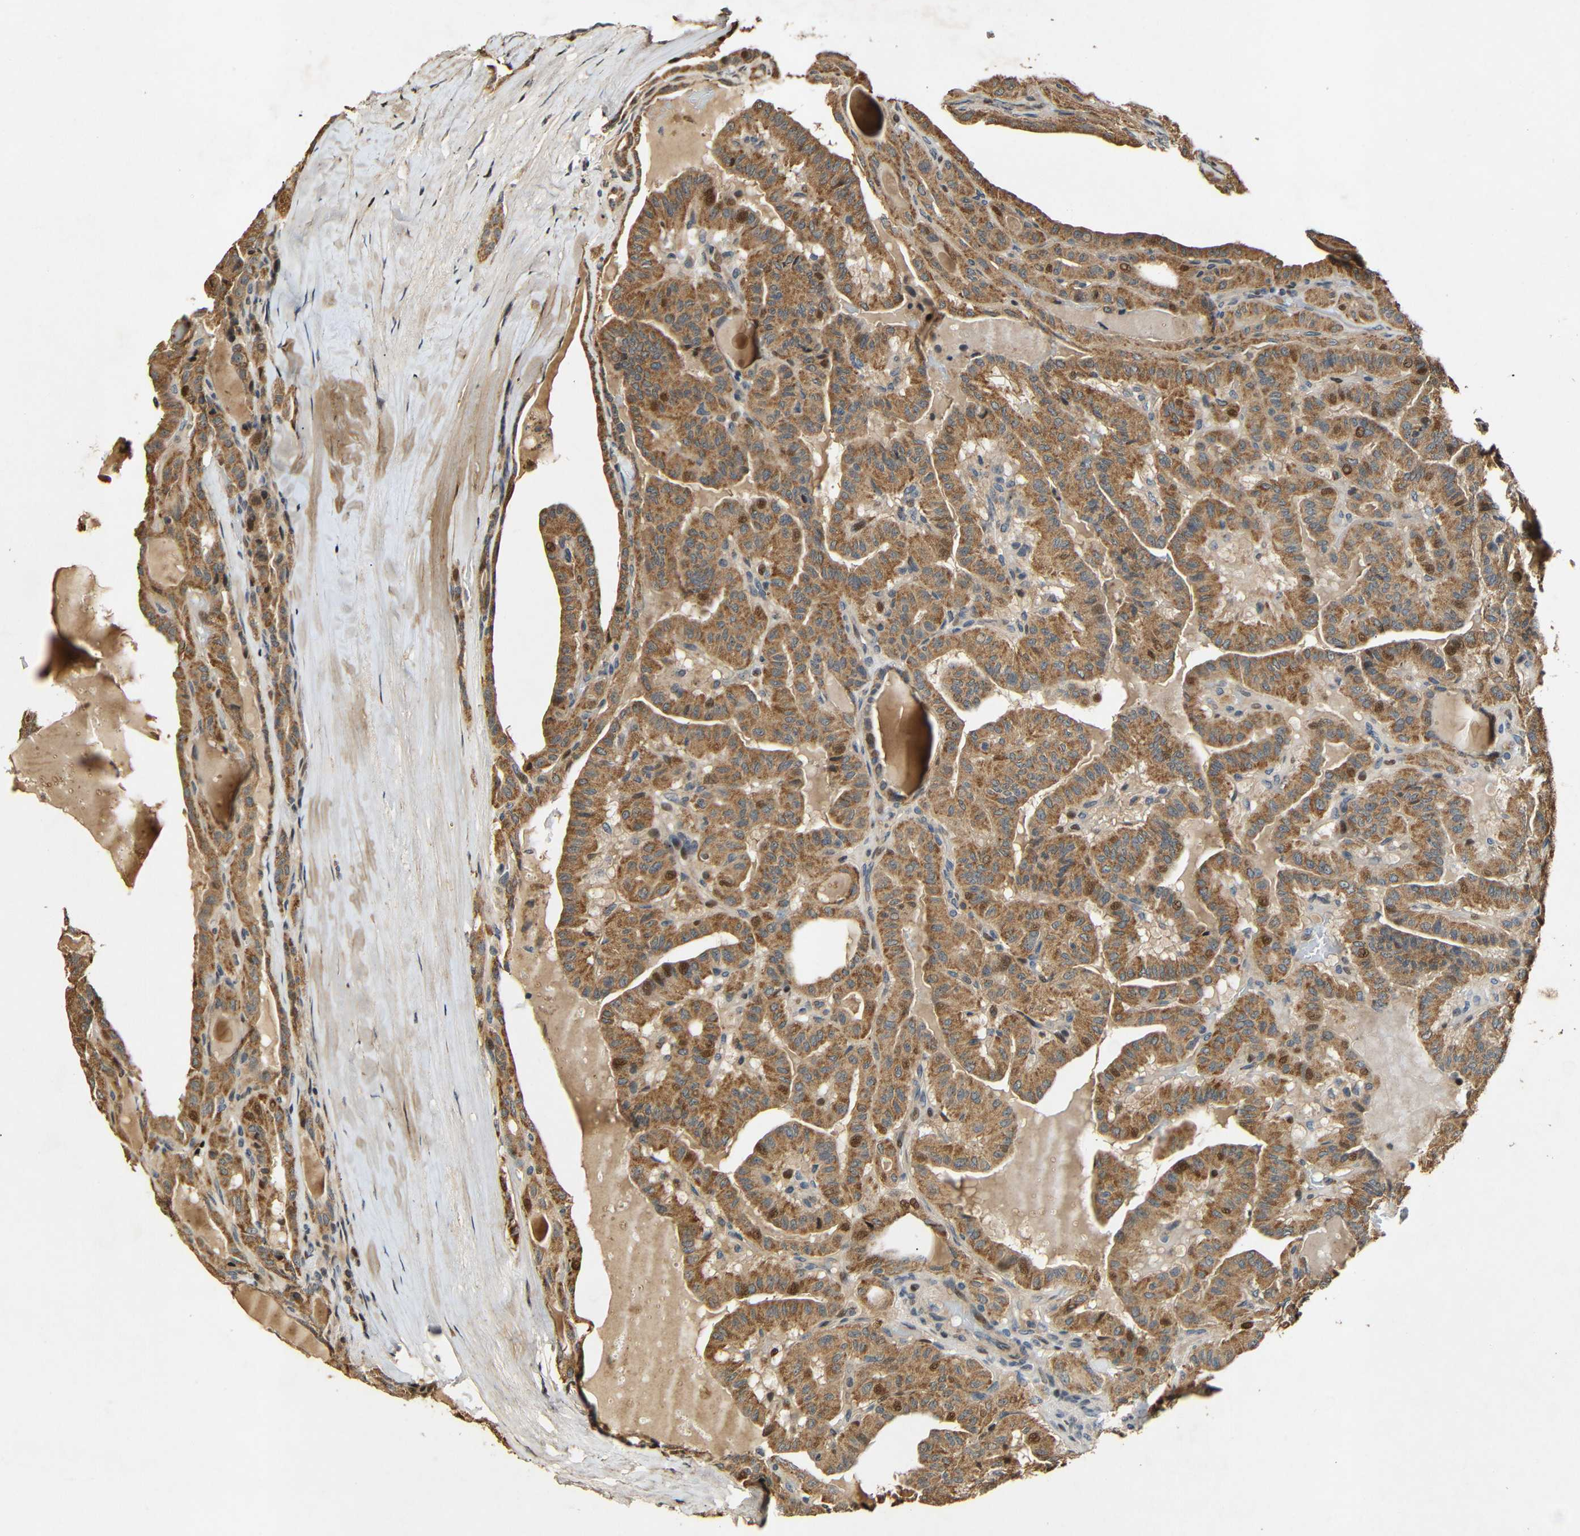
{"staining": {"intensity": "moderate", "quantity": ">75%", "location": "cytoplasmic/membranous,nuclear"}, "tissue": "head and neck cancer", "cell_type": "Tumor cells", "image_type": "cancer", "snomed": [{"axis": "morphology", "description": "Squamous cell carcinoma, NOS"}, {"axis": "topography", "description": "Oral tissue"}, {"axis": "topography", "description": "Head-Neck"}], "caption": "A histopathology image showing moderate cytoplasmic/membranous and nuclear positivity in approximately >75% of tumor cells in head and neck cancer, as visualized by brown immunohistochemical staining.", "gene": "KAZALD1", "patient": {"sex": "female", "age": 50}}